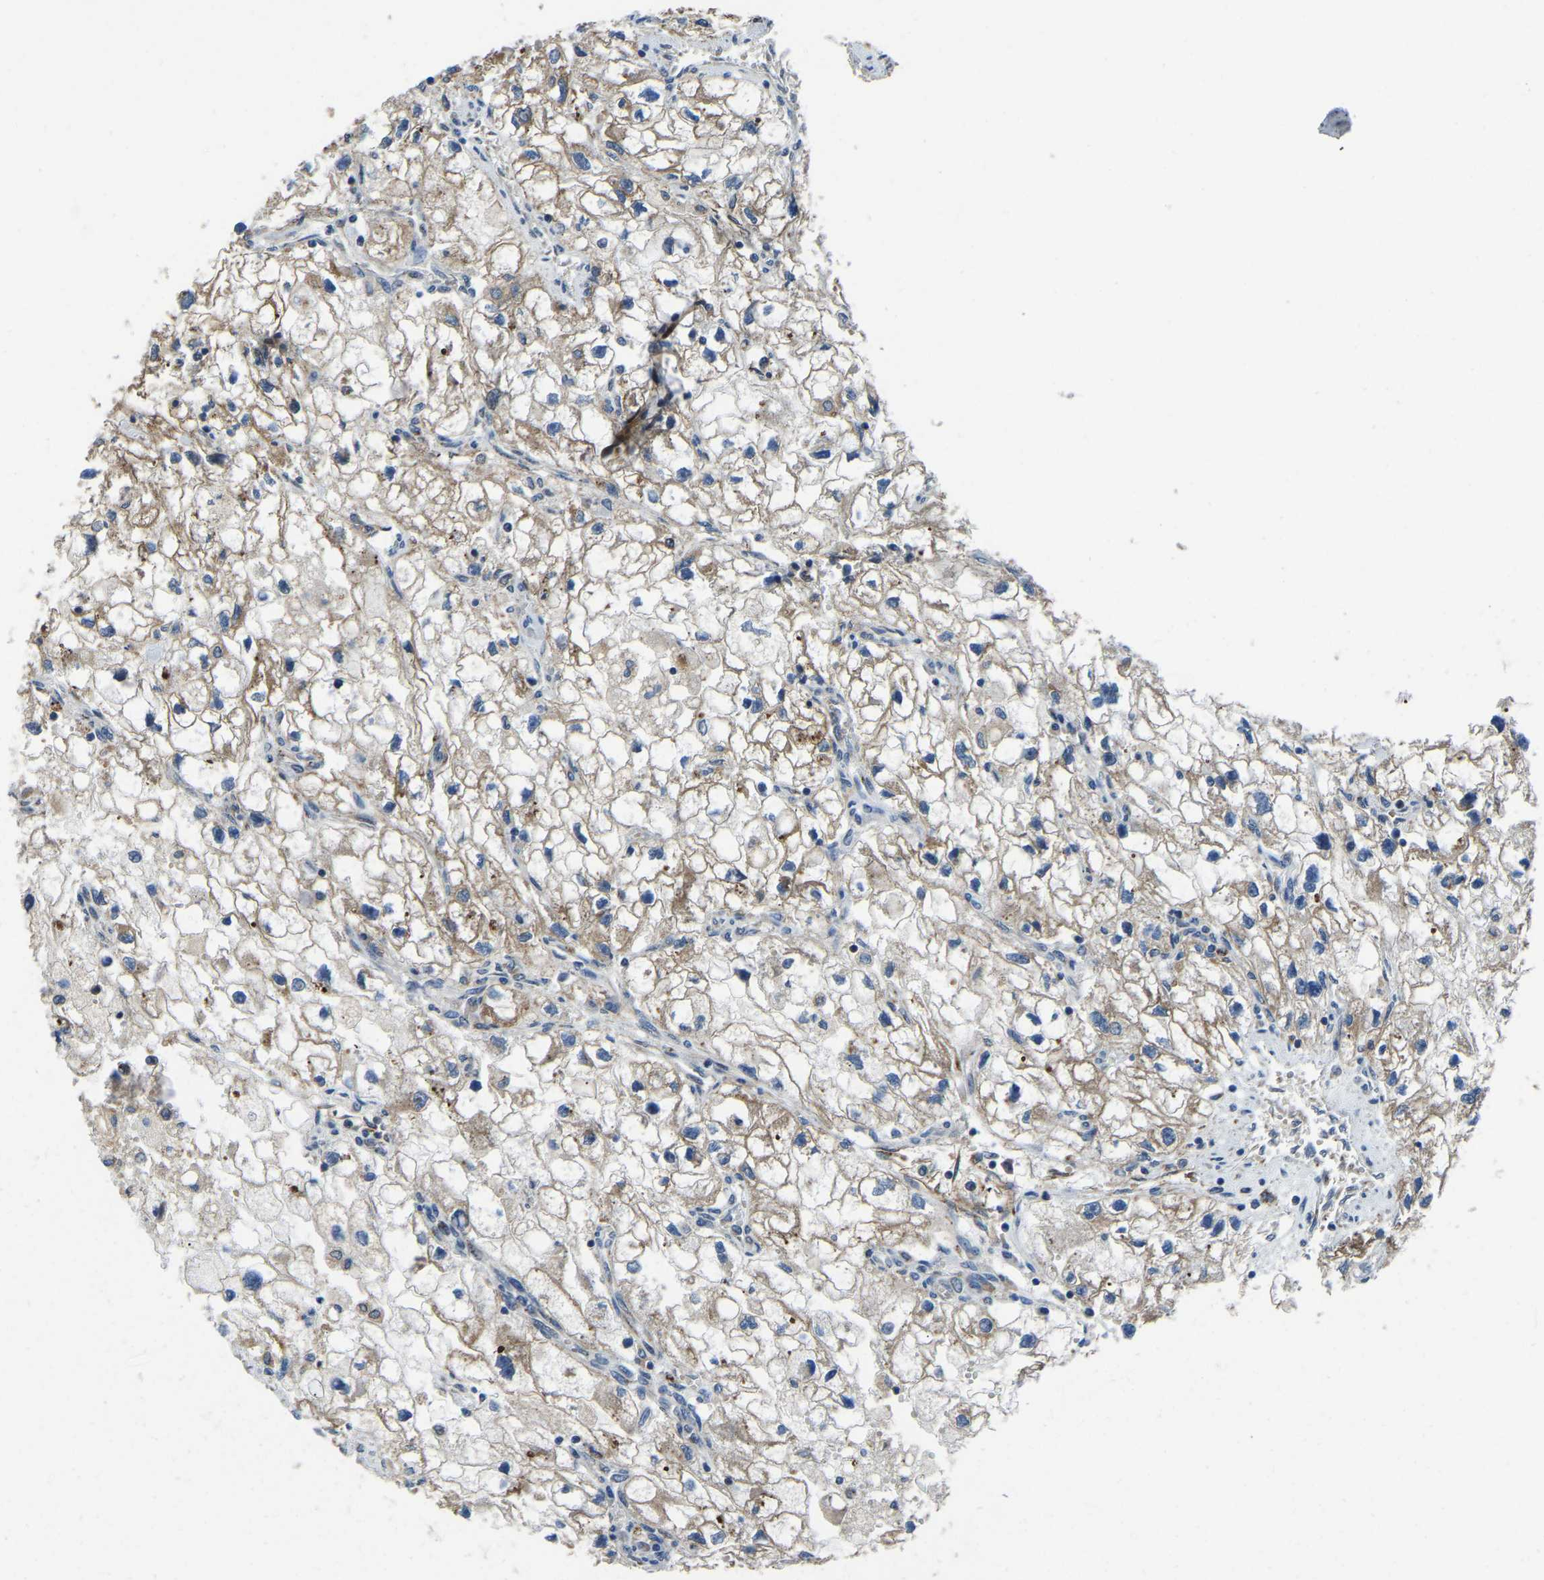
{"staining": {"intensity": "moderate", "quantity": ">75%", "location": "cytoplasmic/membranous"}, "tissue": "renal cancer", "cell_type": "Tumor cells", "image_type": "cancer", "snomed": [{"axis": "morphology", "description": "Adenocarcinoma, NOS"}, {"axis": "topography", "description": "Kidney"}], "caption": "Renal cancer (adenocarcinoma) was stained to show a protein in brown. There is medium levels of moderate cytoplasmic/membranous staining in approximately >75% of tumor cells.", "gene": "DFFA", "patient": {"sex": "female", "age": 70}}